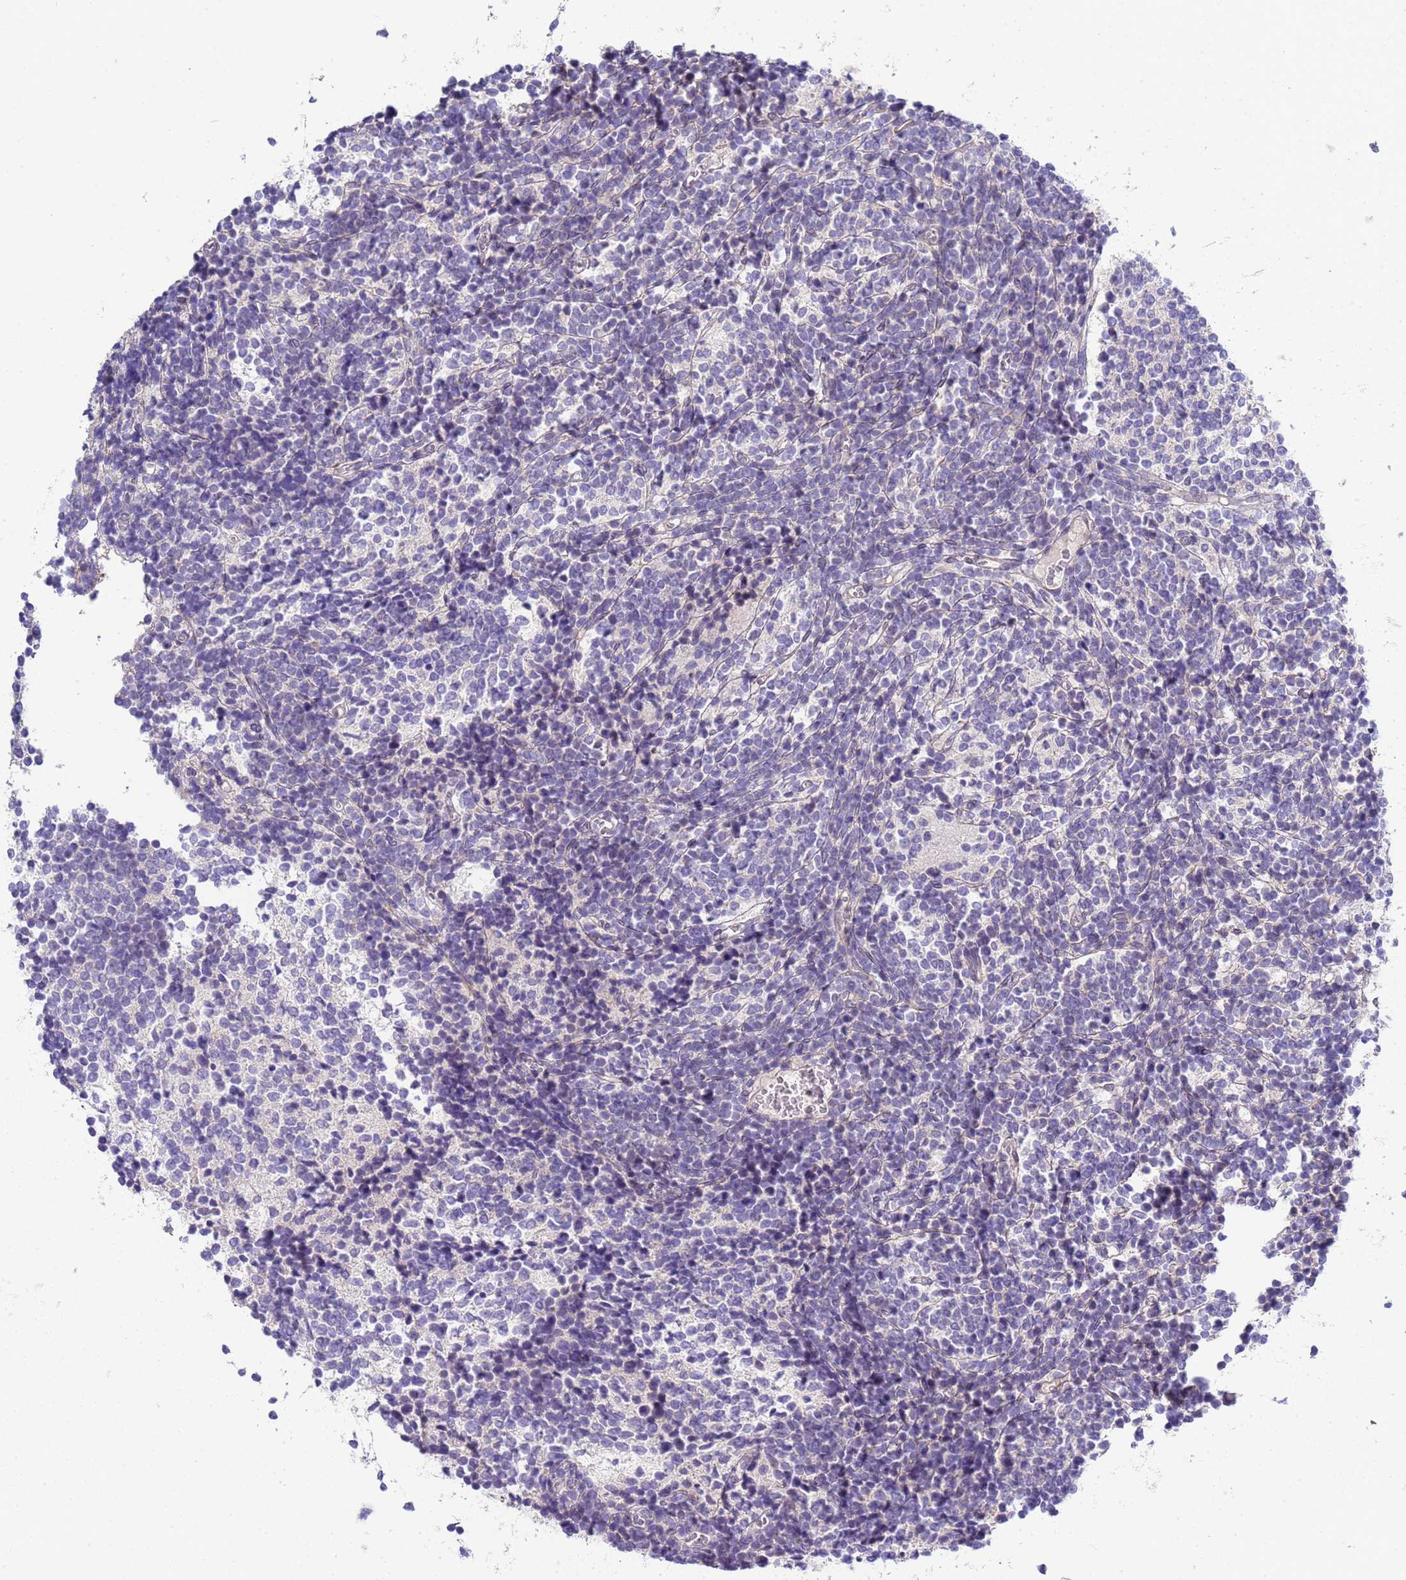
{"staining": {"intensity": "negative", "quantity": "none", "location": "none"}, "tissue": "glioma", "cell_type": "Tumor cells", "image_type": "cancer", "snomed": [{"axis": "morphology", "description": "Glioma, malignant, Low grade"}, {"axis": "topography", "description": "Brain"}], "caption": "Micrograph shows no significant protein staining in tumor cells of glioma.", "gene": "TRMT10A", "patient": {"sex": "female", "age": 1}}